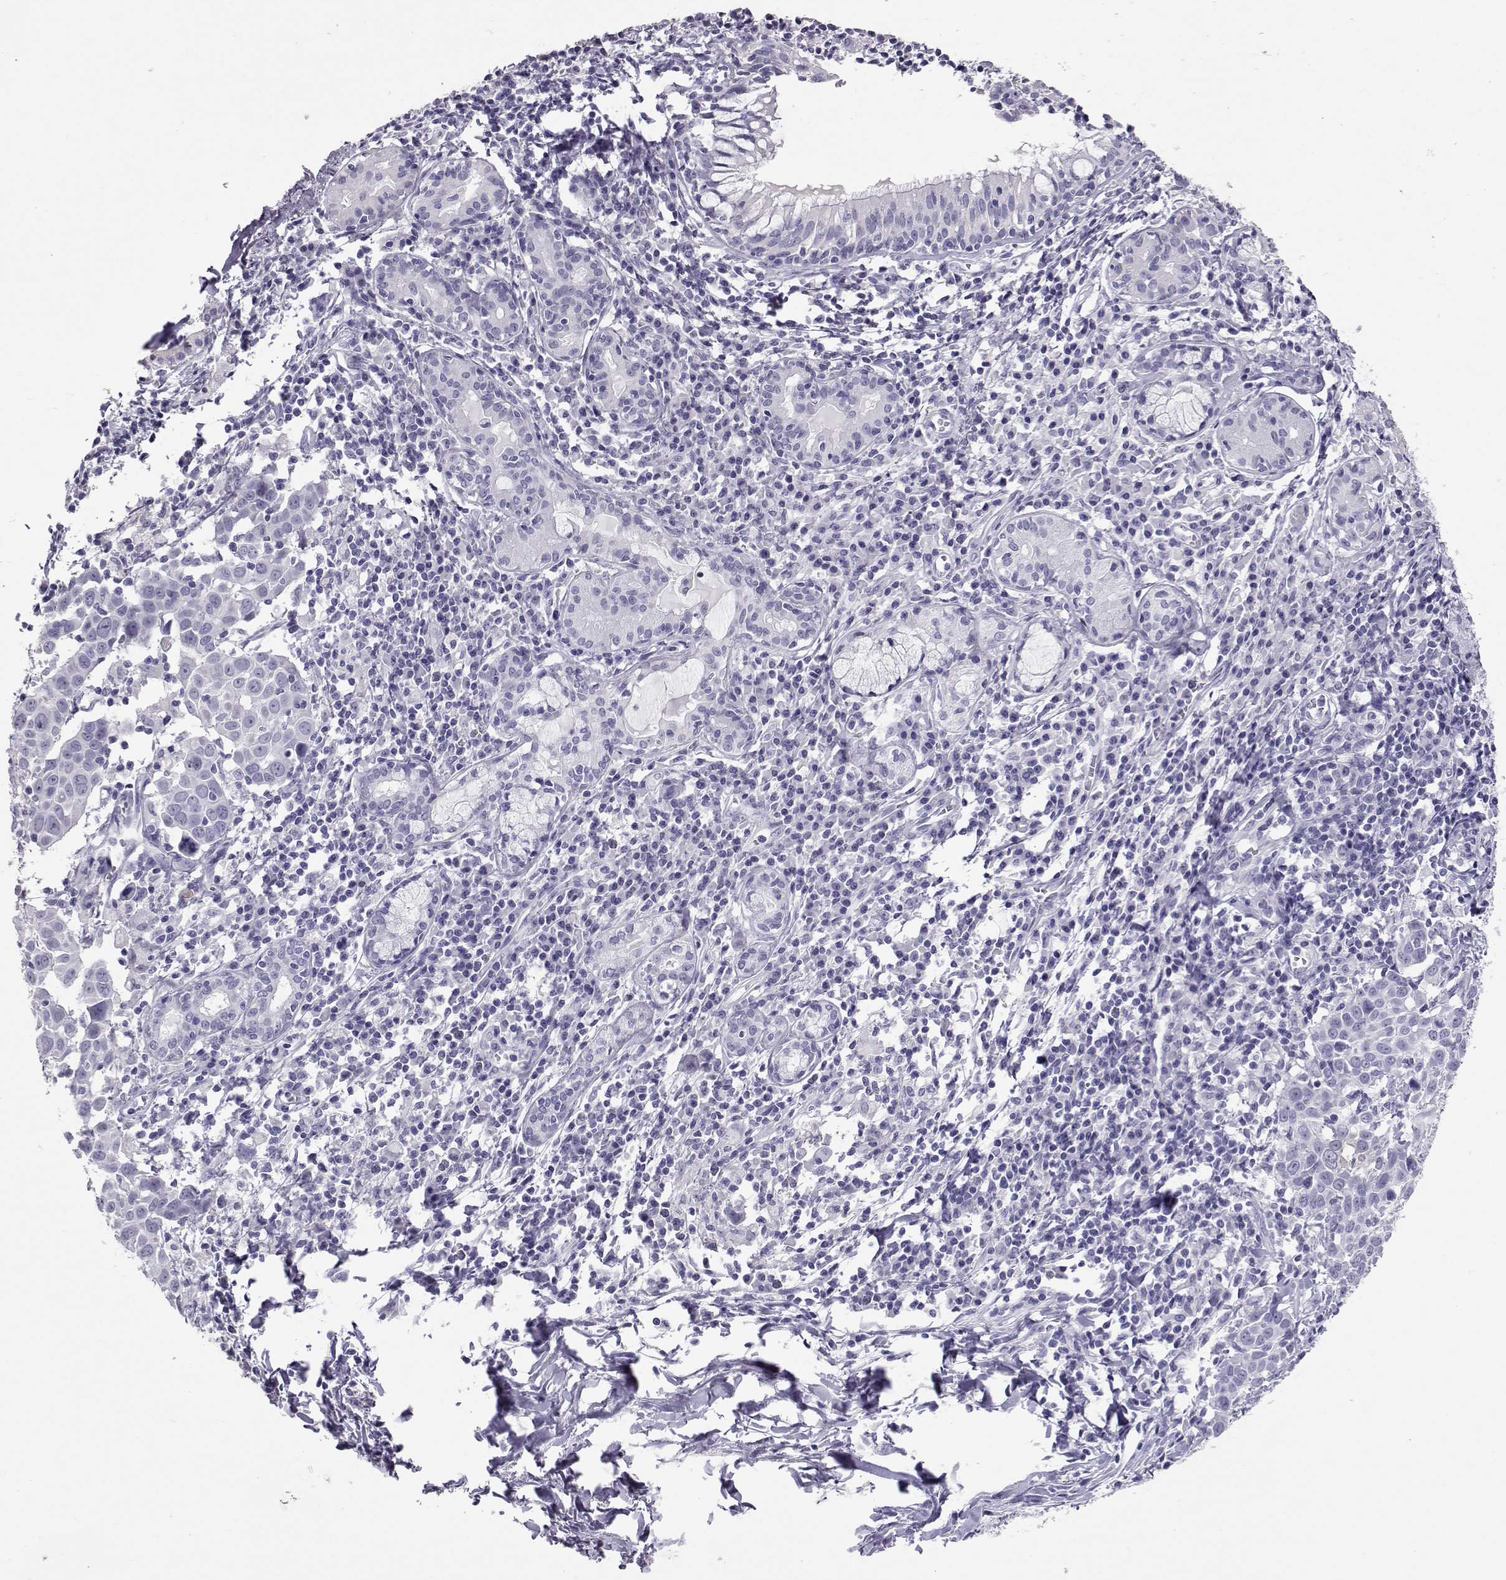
{"staining": {"intensity": "negative", "quantity": "none", "location": "none"}, "tissue": "lung cancer", "cell_type": "Tumor cells", "image_type": "cancer", "snomed": [{"axis": "morphology", "description": "Squamous cell carcinoma, NOS"}, {"axis": "topography", "description": "Lung"}], "caption": "Lung cancer (squamous cell carcinoma) was stained to show a protein in brown. There is no significant expression in tumor cells. Brightfield microscopy of immunohistochemistry (IHC) stained with DAB (3,3'-diaminobenzidine) (brown) and hematoxylin (blue), captured at high magnification.", "gene": "PMCH", "patient": {"sex": "male", "age": 57}}